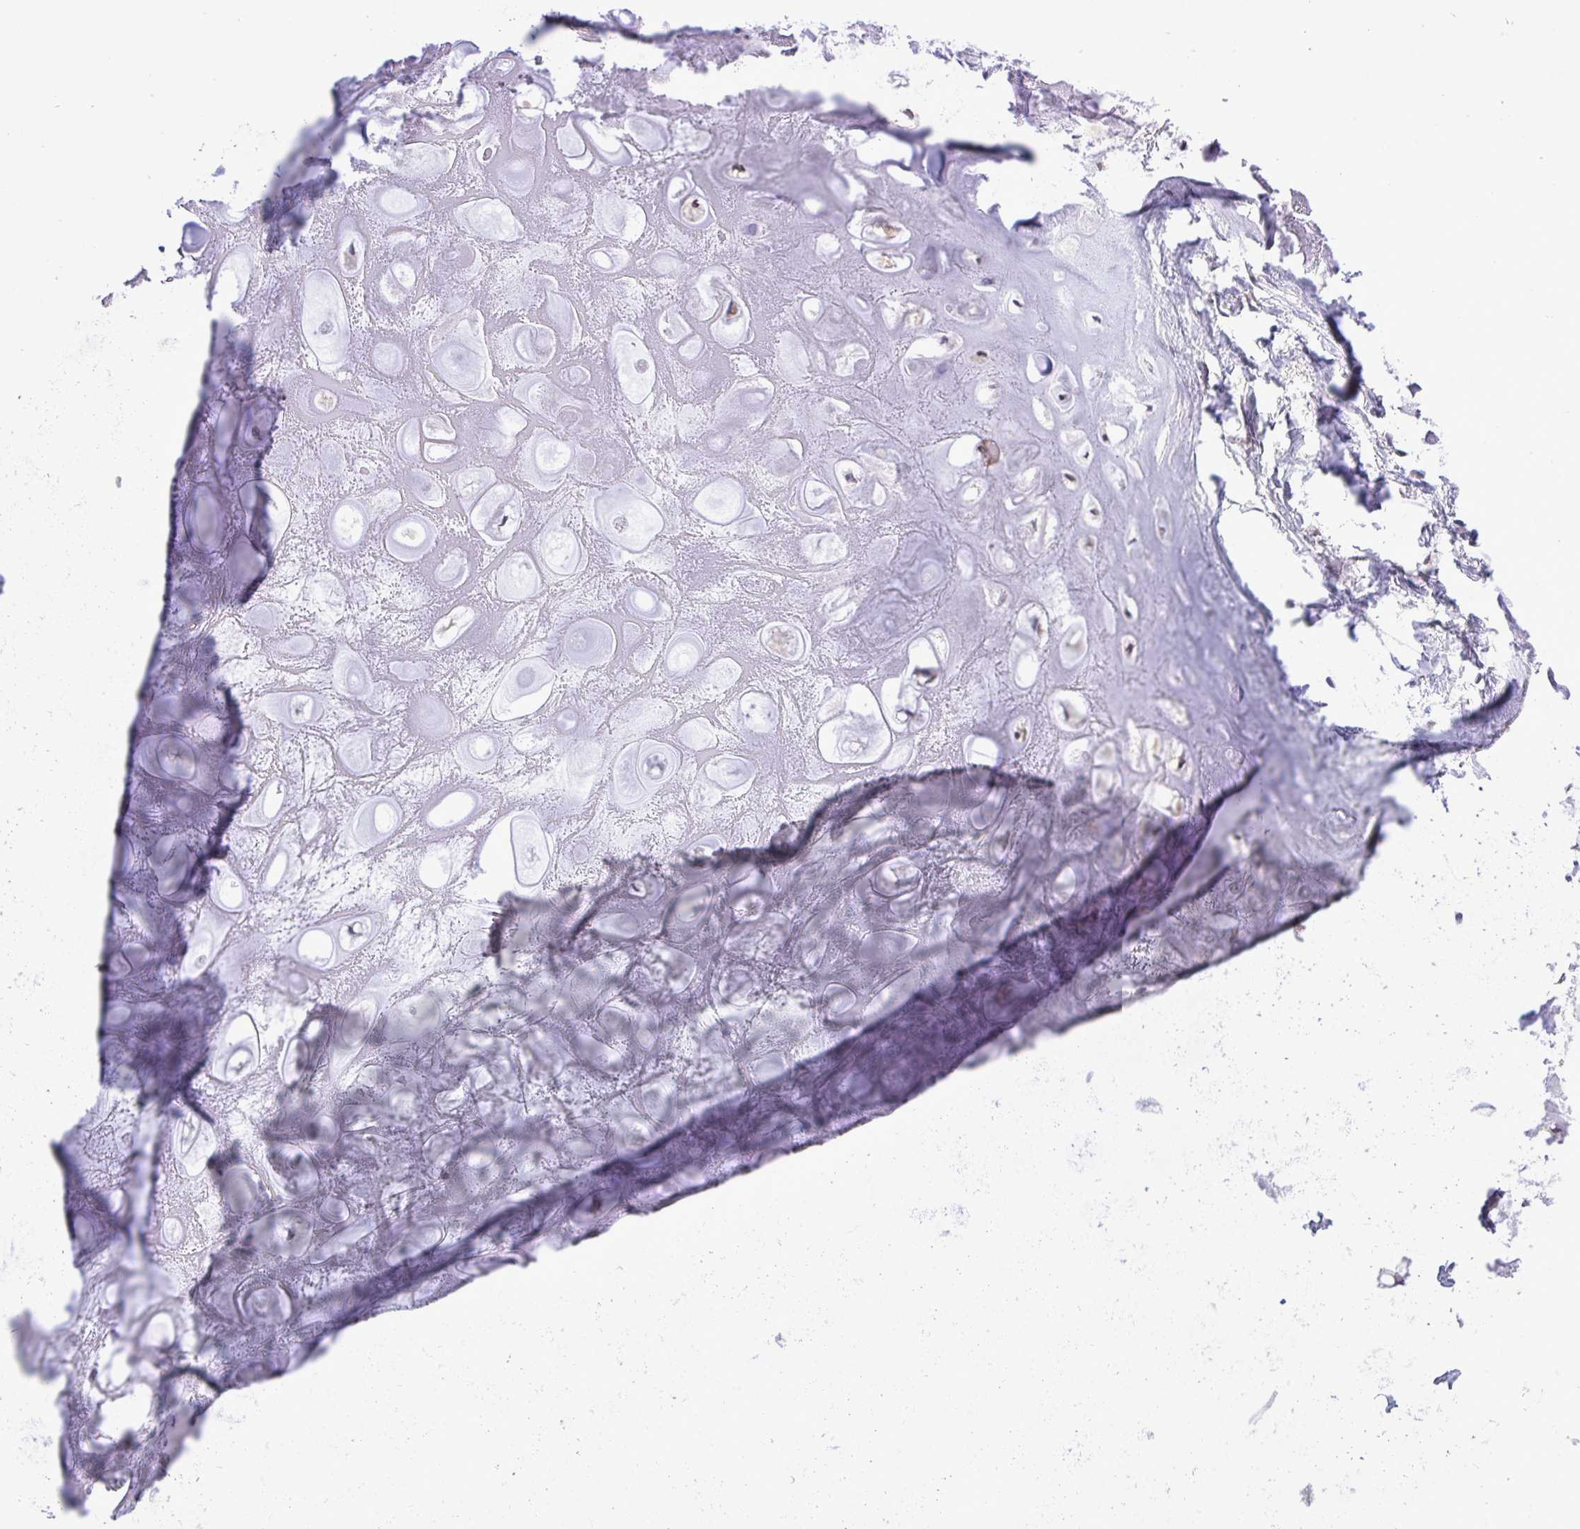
{"staining": {"intensity": "negative", "quantity": "none", "location": "none"}, "tissue": "adipose tissue", "cell_type": "Adipocytes", "image_type": "normal", "snomed": [{"axis": "morphology", "description": "Normal tissue, NOS"}, {"axis": "topography", "description": "Lymph node"}, {"axis": "topography", "description": "Cartilage tissue"}, {"axis": "topography", "description": "Nasopharynx"}], "caption": "This is an immunohistochemistry image of normal human adipose tissue. There is no positivity in adipocytes.", "gene": "ZNF444", "patient": {"sex": "male", "age": 63}}